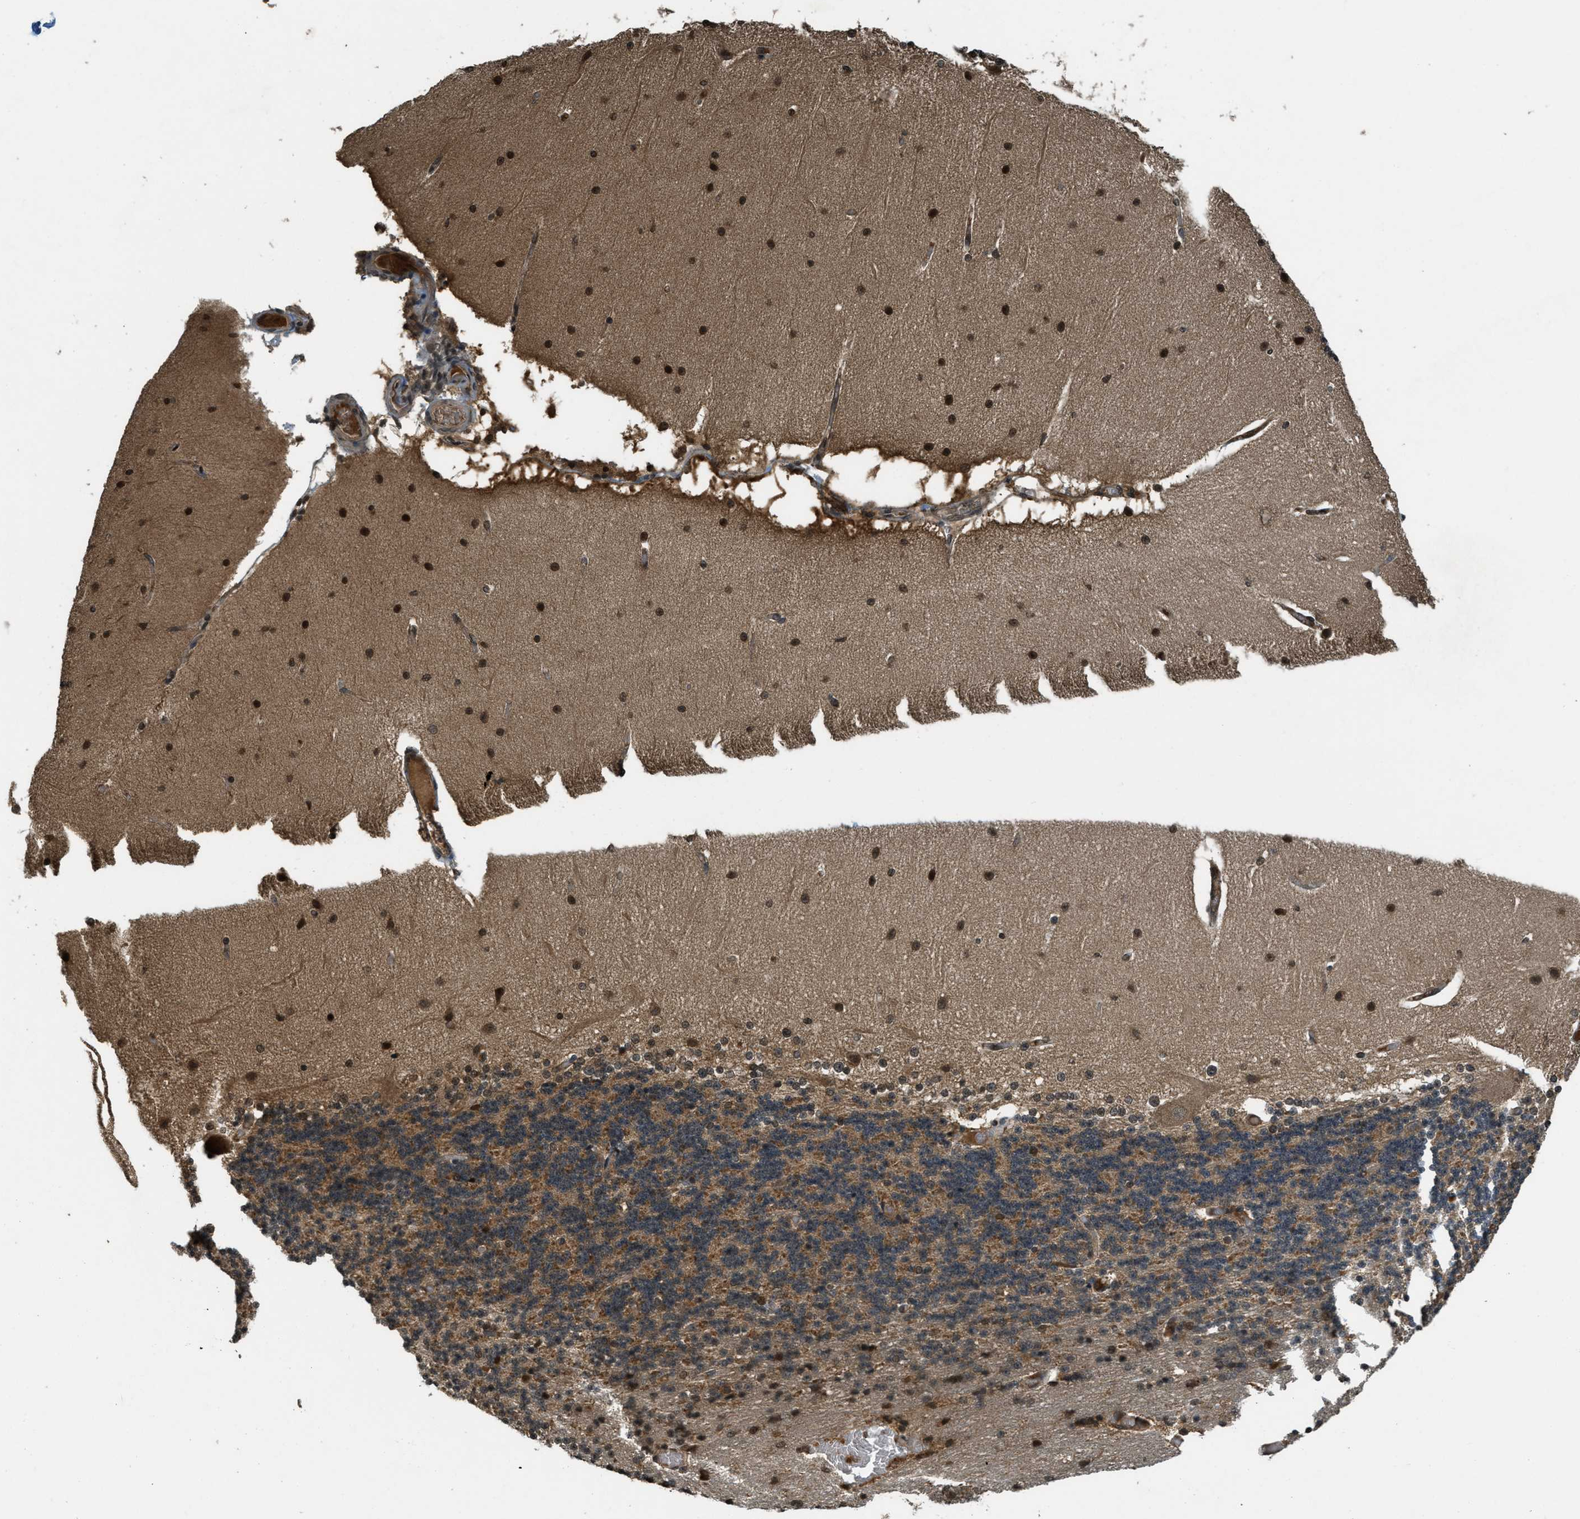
{"staining": {"intensity": "moderate", "quantity": ">75%", "location": "cytoplasmic/membranous"}, "tissue": "cerebellum", "cell_type": "Cells in granular layer", "image_type": "normal", "snomed": [{"axis": "morphology", "description": "Normal tissue, NOS"}, {"axis": "topography", "description": "Cerebellum"}], "caption": "Immunohistochemistry (DAB) staining of benign cerebellum reveals moderate cytoplasmic/membranous protein positivity in about >75% of cells in granular layer. (brown staining indicates protein expression, while blue staining denotes nuclei).", "gene": "ATG7", "patient": {"sex": "female", "age": 54}}